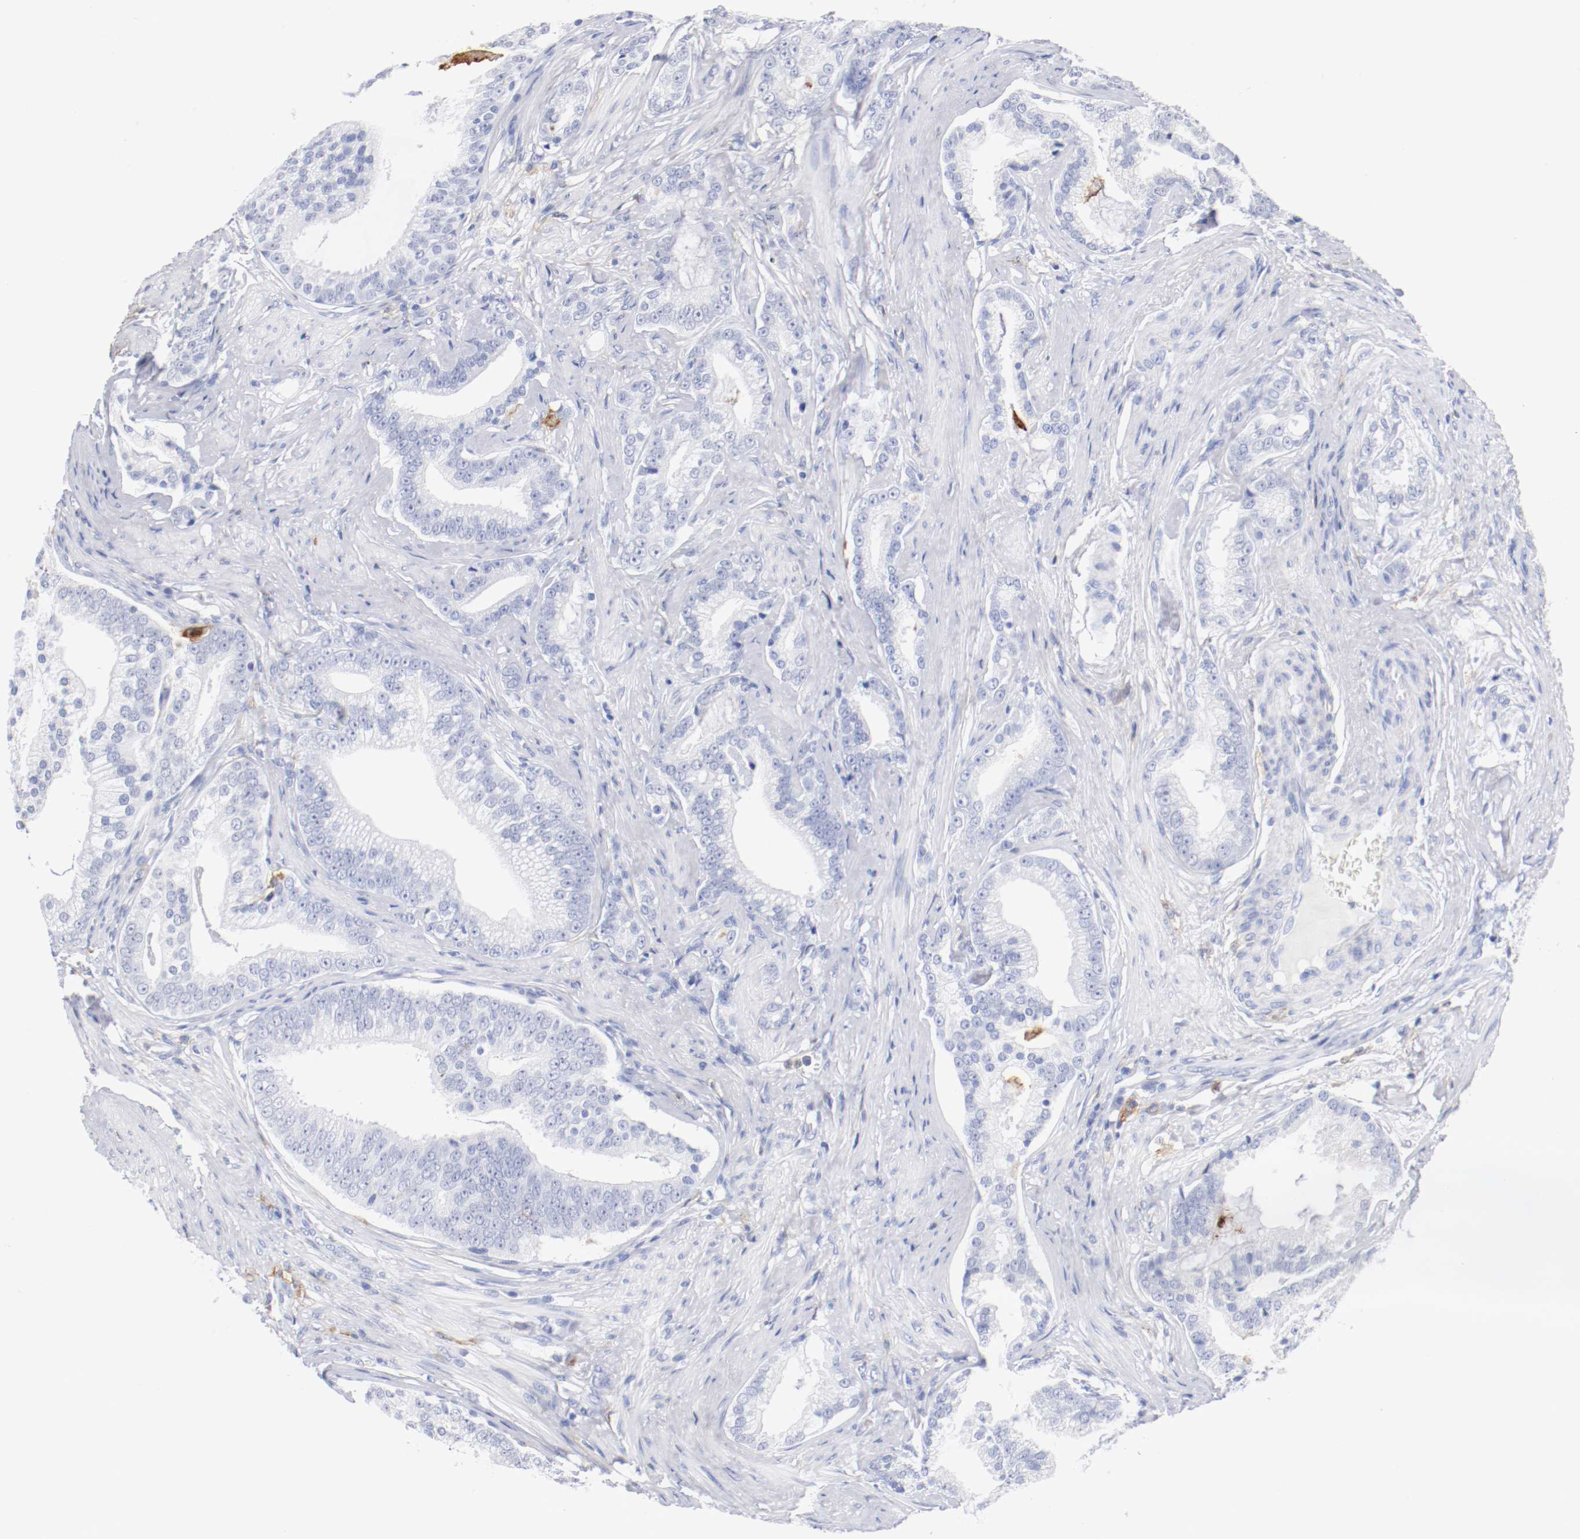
{"staining": {"intensity": "negative", "quantity": "none", "location": "none"}, "tissue": "prostate cancer", "cell_type": "Tumor cells", "image_type": "cancer", "snomed": [{"axis": "morphology", "description": "Adenocarcinoma, Low grade"}, {"axis": "topography", "description": "Prostate"}], "caption": "Human prostate cancer (low-grade adenocarcinoma) stained for a protein using immunohistochemistry demonstrates no positivity in tumor cells.", "gene": "ITGAX", "patient": {"sex": "male", "age": 58}}